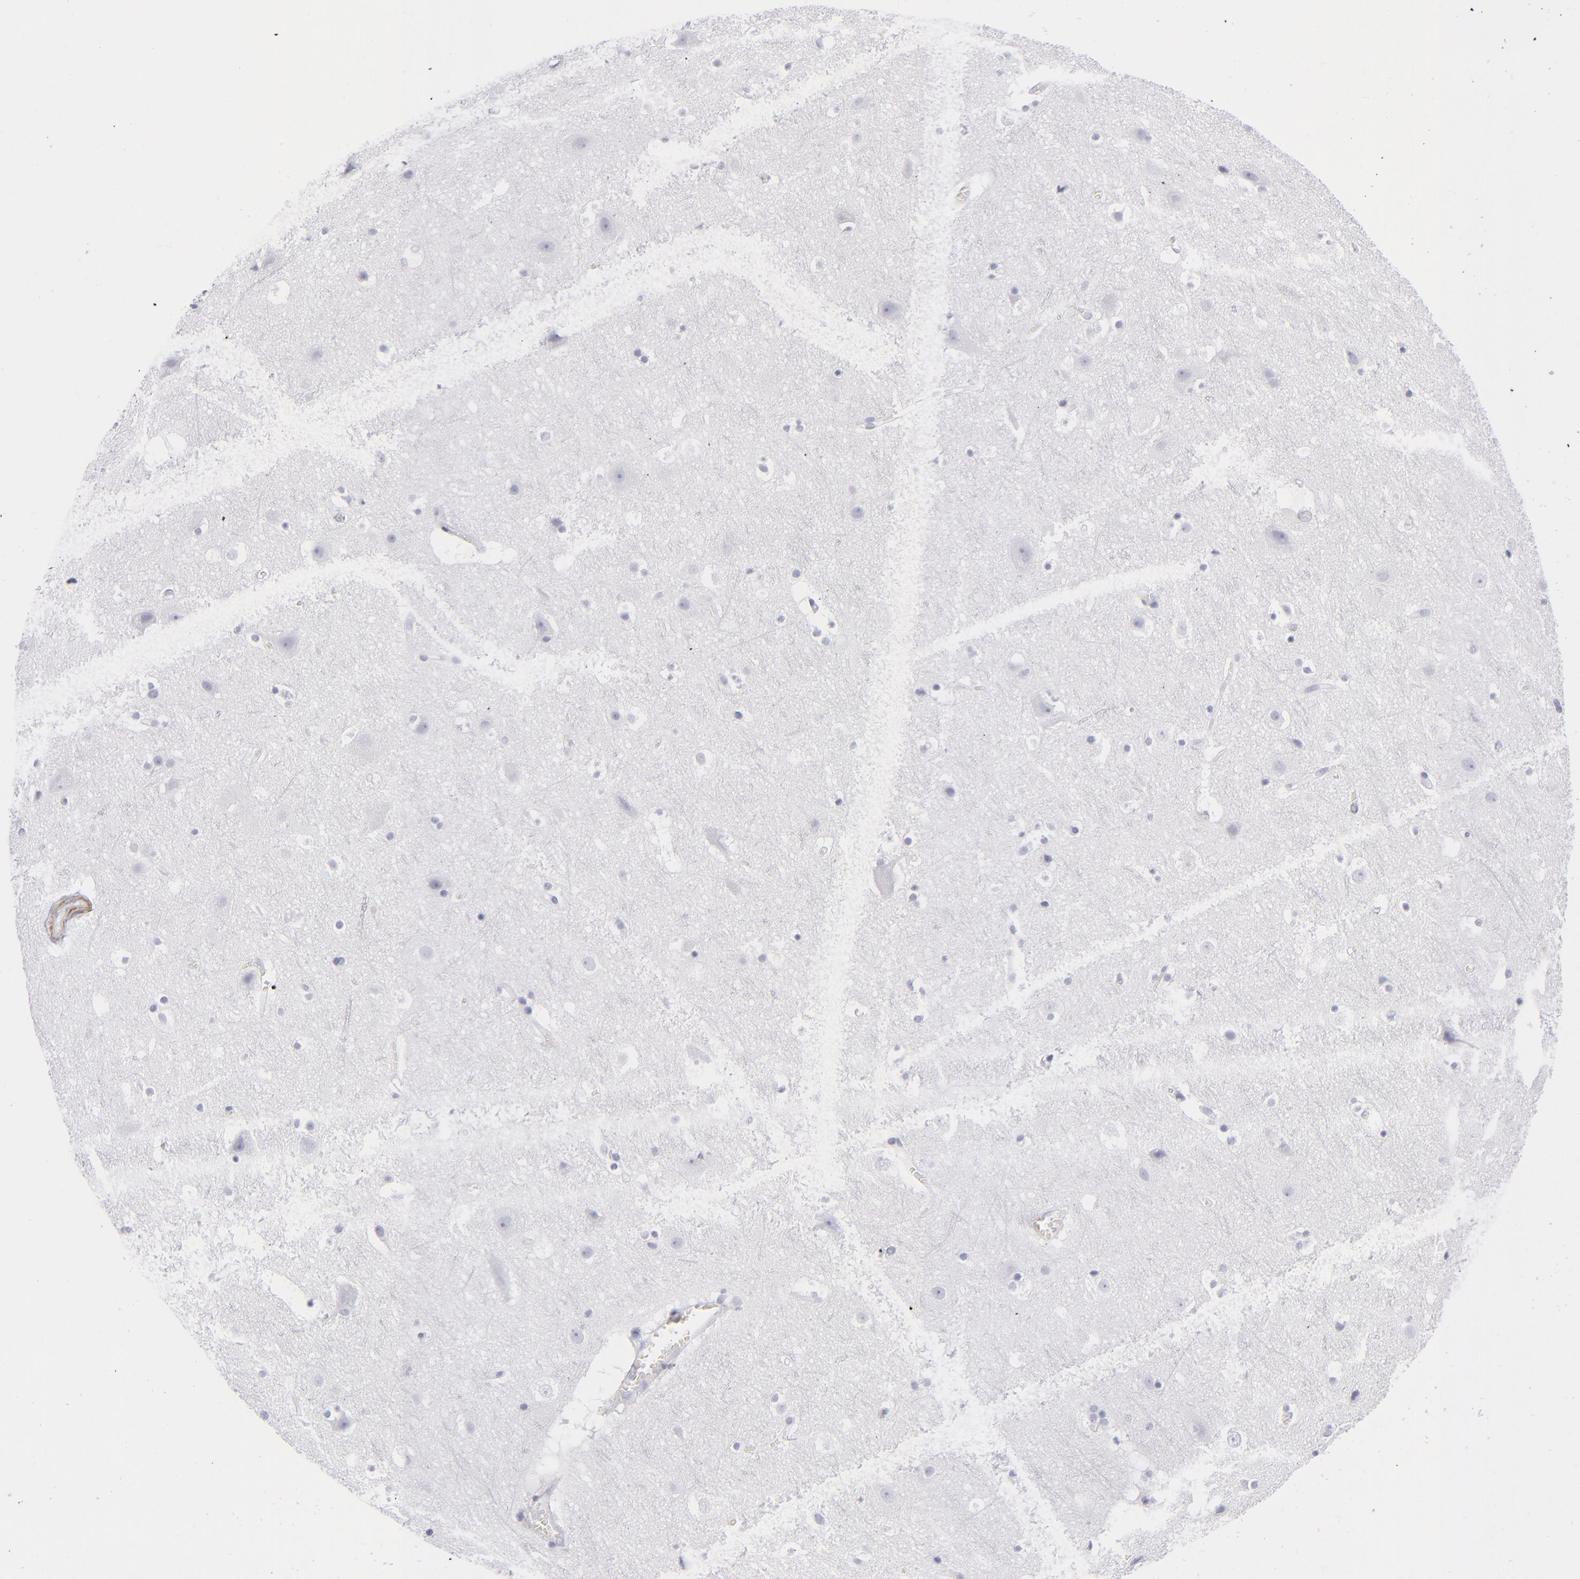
{"staining": {"intensity": "negative", "quantity": "none", "location": "none"}, "tissue": "cerebral cortex", "cell_type": "Endothelial cells", "image_type": "normal", "snomed": [{"axis": "morphology", "description": "Normal tissue, NOS"}, {"axis": "topography", "description": "Cerebral cortex"}], "caption": "Micrograph shows no significant protein expression in endothelial cells of benign cerebral cortex. (Stains: DAB immunohistochemistry with hematoxylin counter stain, Microscopy: brightfield microscopy at high magnification).", "gene": "MYH11", "patient": {"sex": "male", "age": 45}}